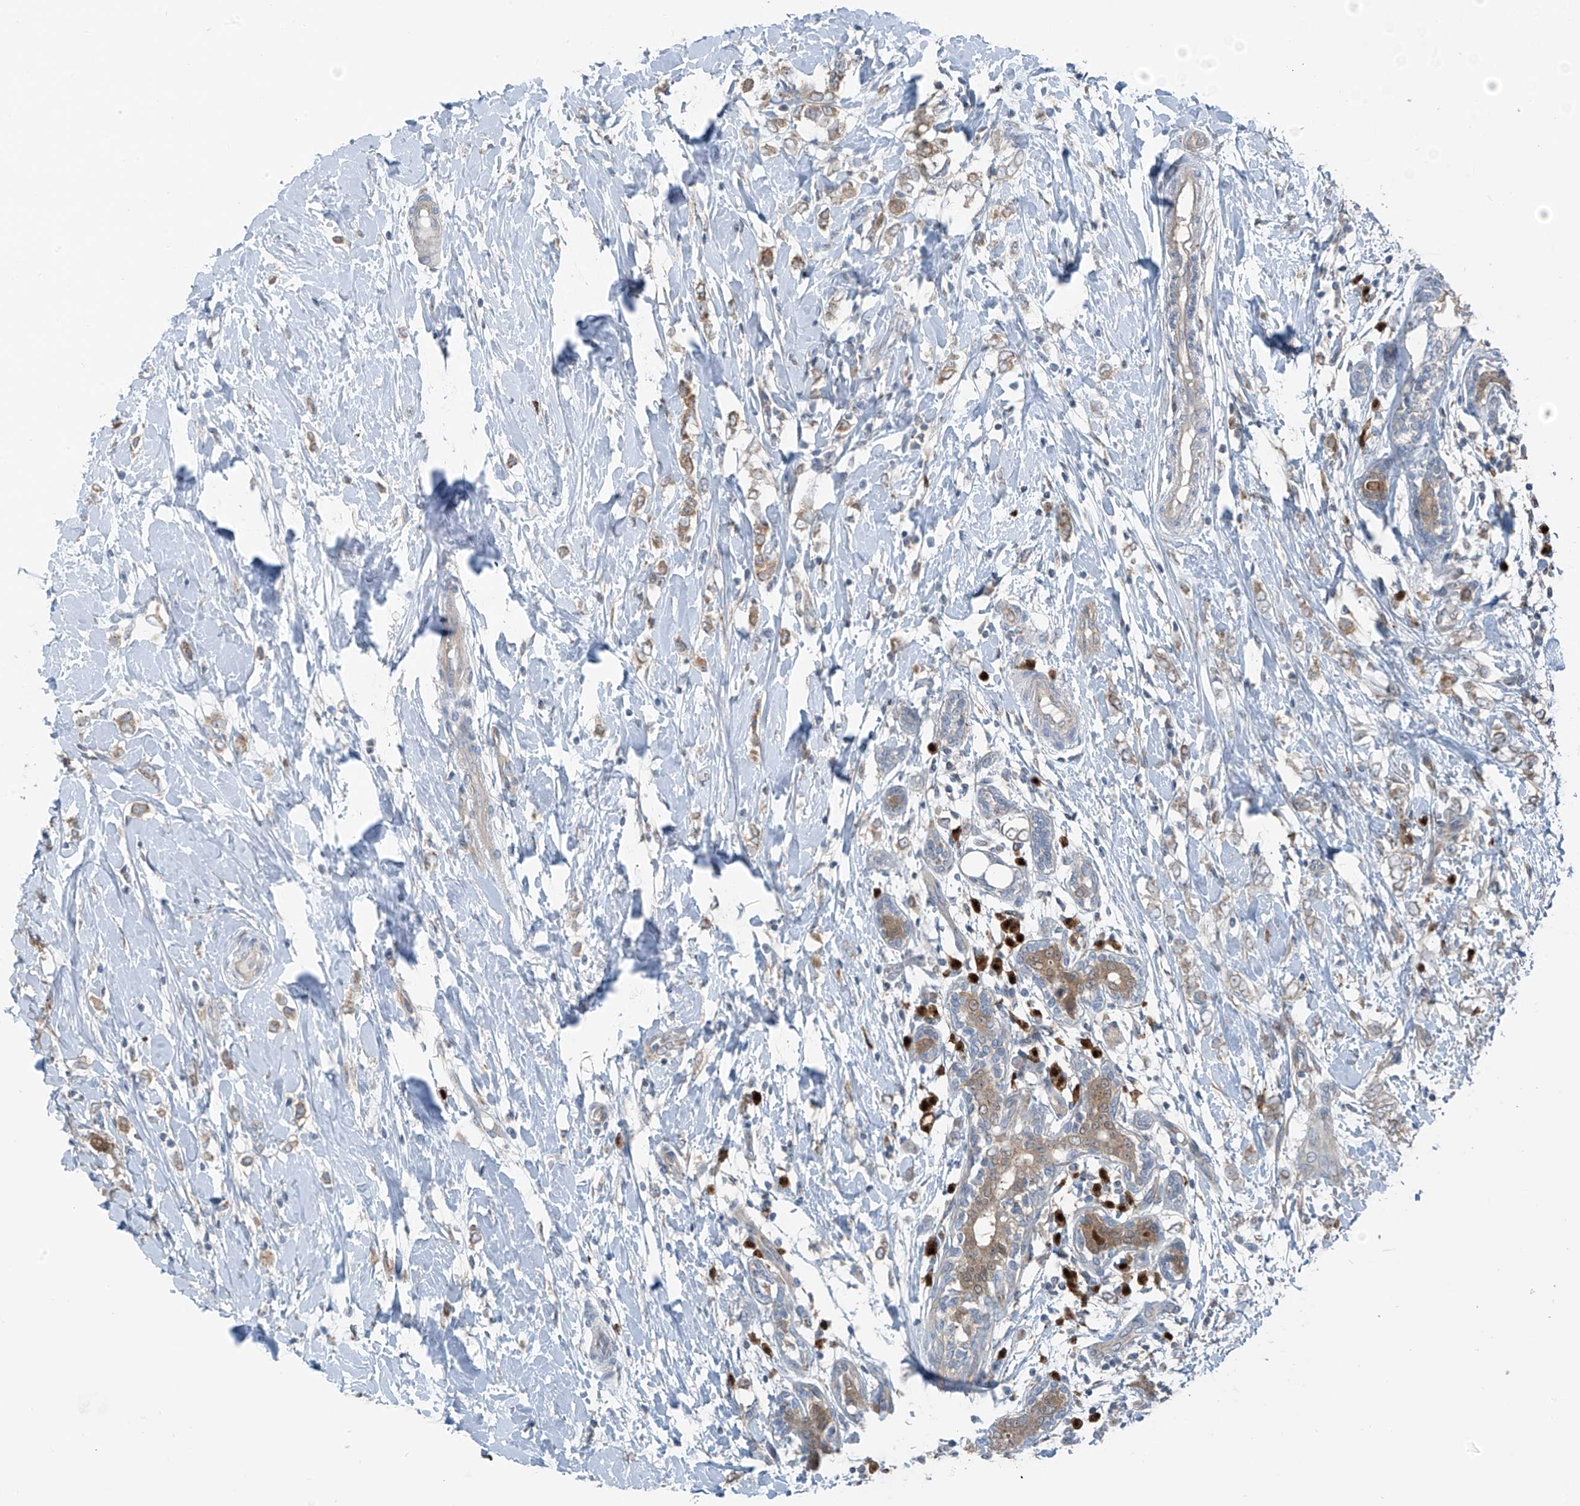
{"staining": {"intensity": "weak", "quantity": ">75%", "location": "cytoplasmic/membranous"}, "tissue": "breast cancer", "cell_type": "Tumor cells", "image_type": "cancer", "snomed": [{"axis": "morphology", "description": "Normal tissue, NOS"}, {"axis": "morphology", "description": "Lobular carcinoma"}, {"axis": "topography", "description": "Breast"}], "caption": "Human breast cancer stained with a protein marker exhibits weak staining in tumor cells.", "gene": "SLC12A6", "patient": {"sex": "female", "age": 47}}